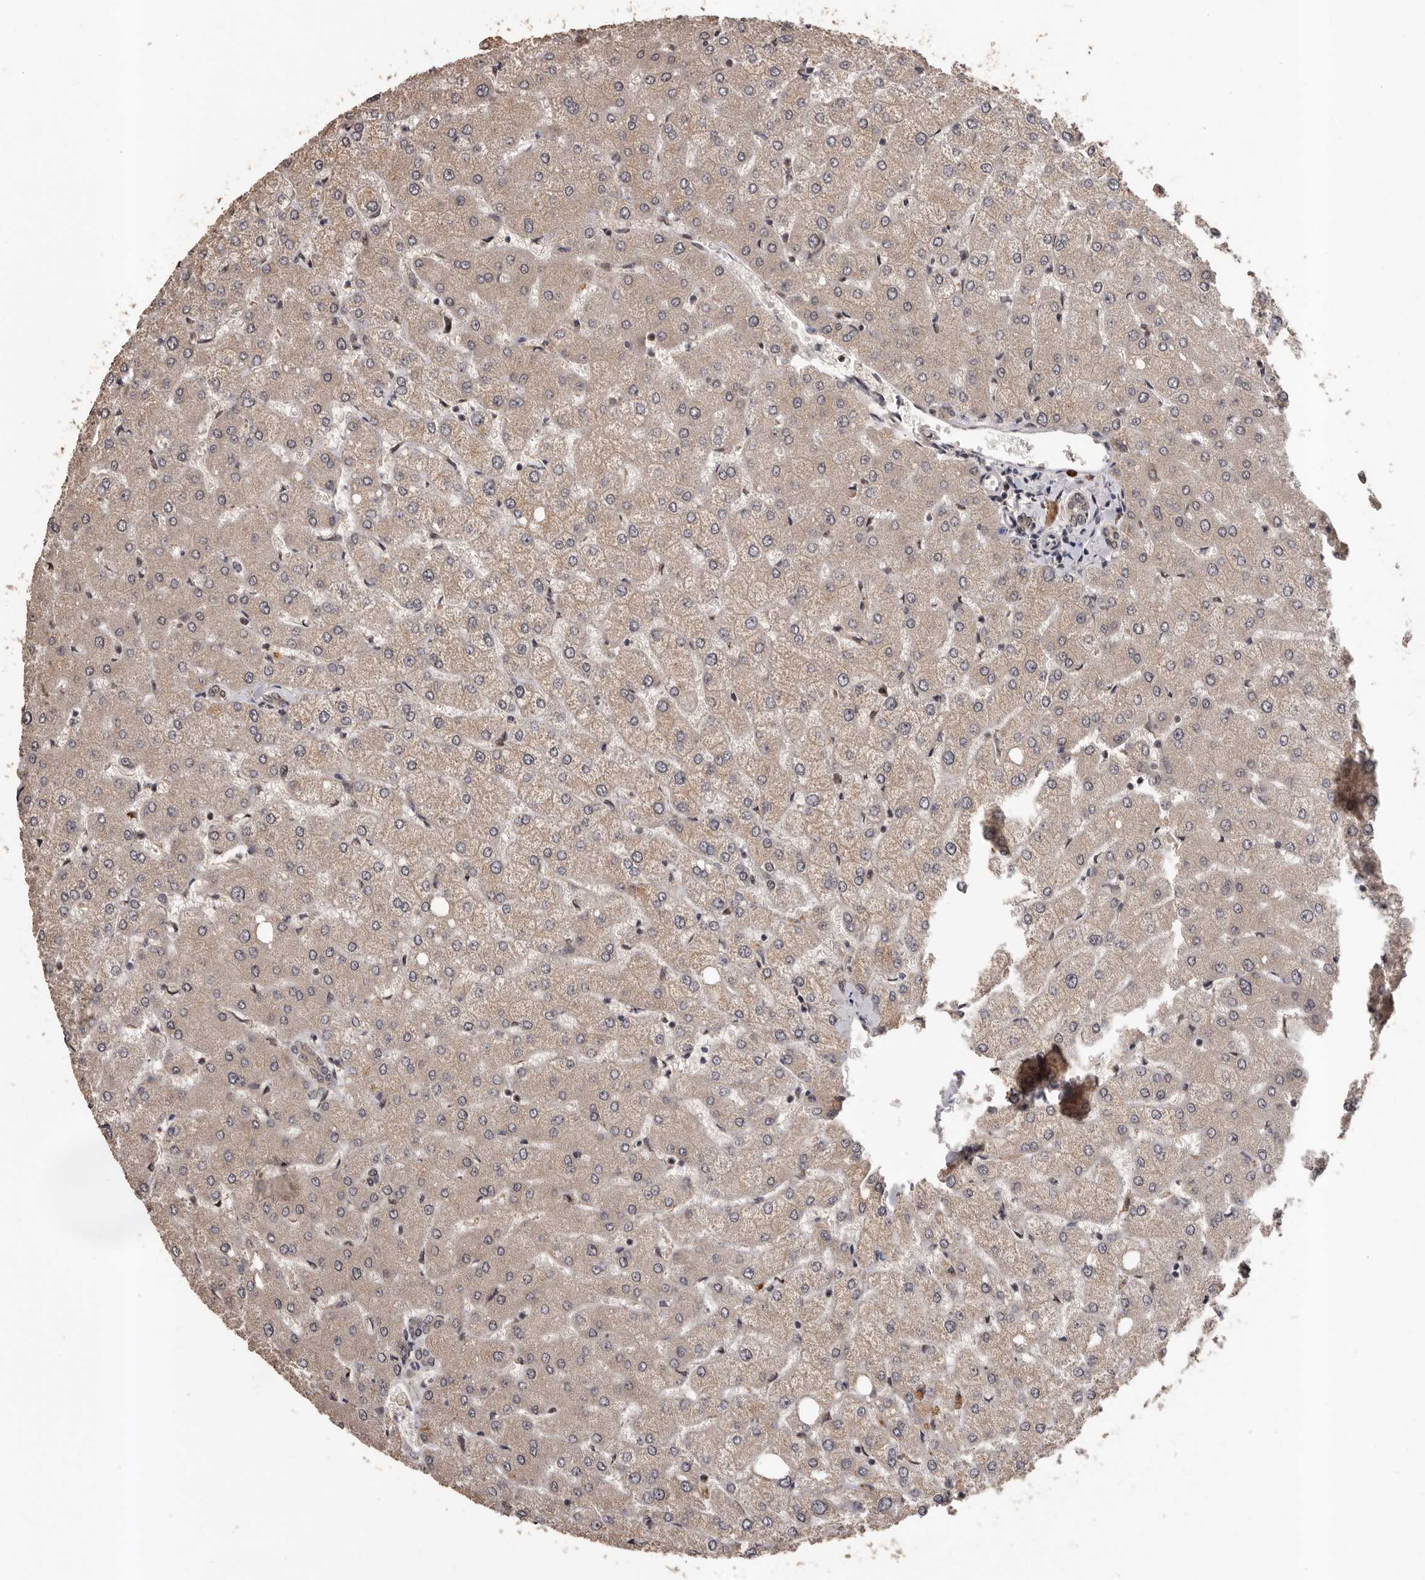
{"staining": {"intensity": "weak", "quantity": ">75%", "location": "cytoplasmic/membranous"}, "tissue": "liver", "cell_type": "Cholangiocytes", "image_type": "normal", "snomed": [{"axis": "morphology", "description": "Normal tissue, NOS"}, {"axis": "topography", "description": "Liver"}], "caption": "Immunohistochemical staining of benign liver demonstrates >75% levels of weak cytoplasmic/membranous protein positivity in about >75% of cholangiocytes.", "gene": "VPS37A", "patient": {"sex": "female", "age": 54}}